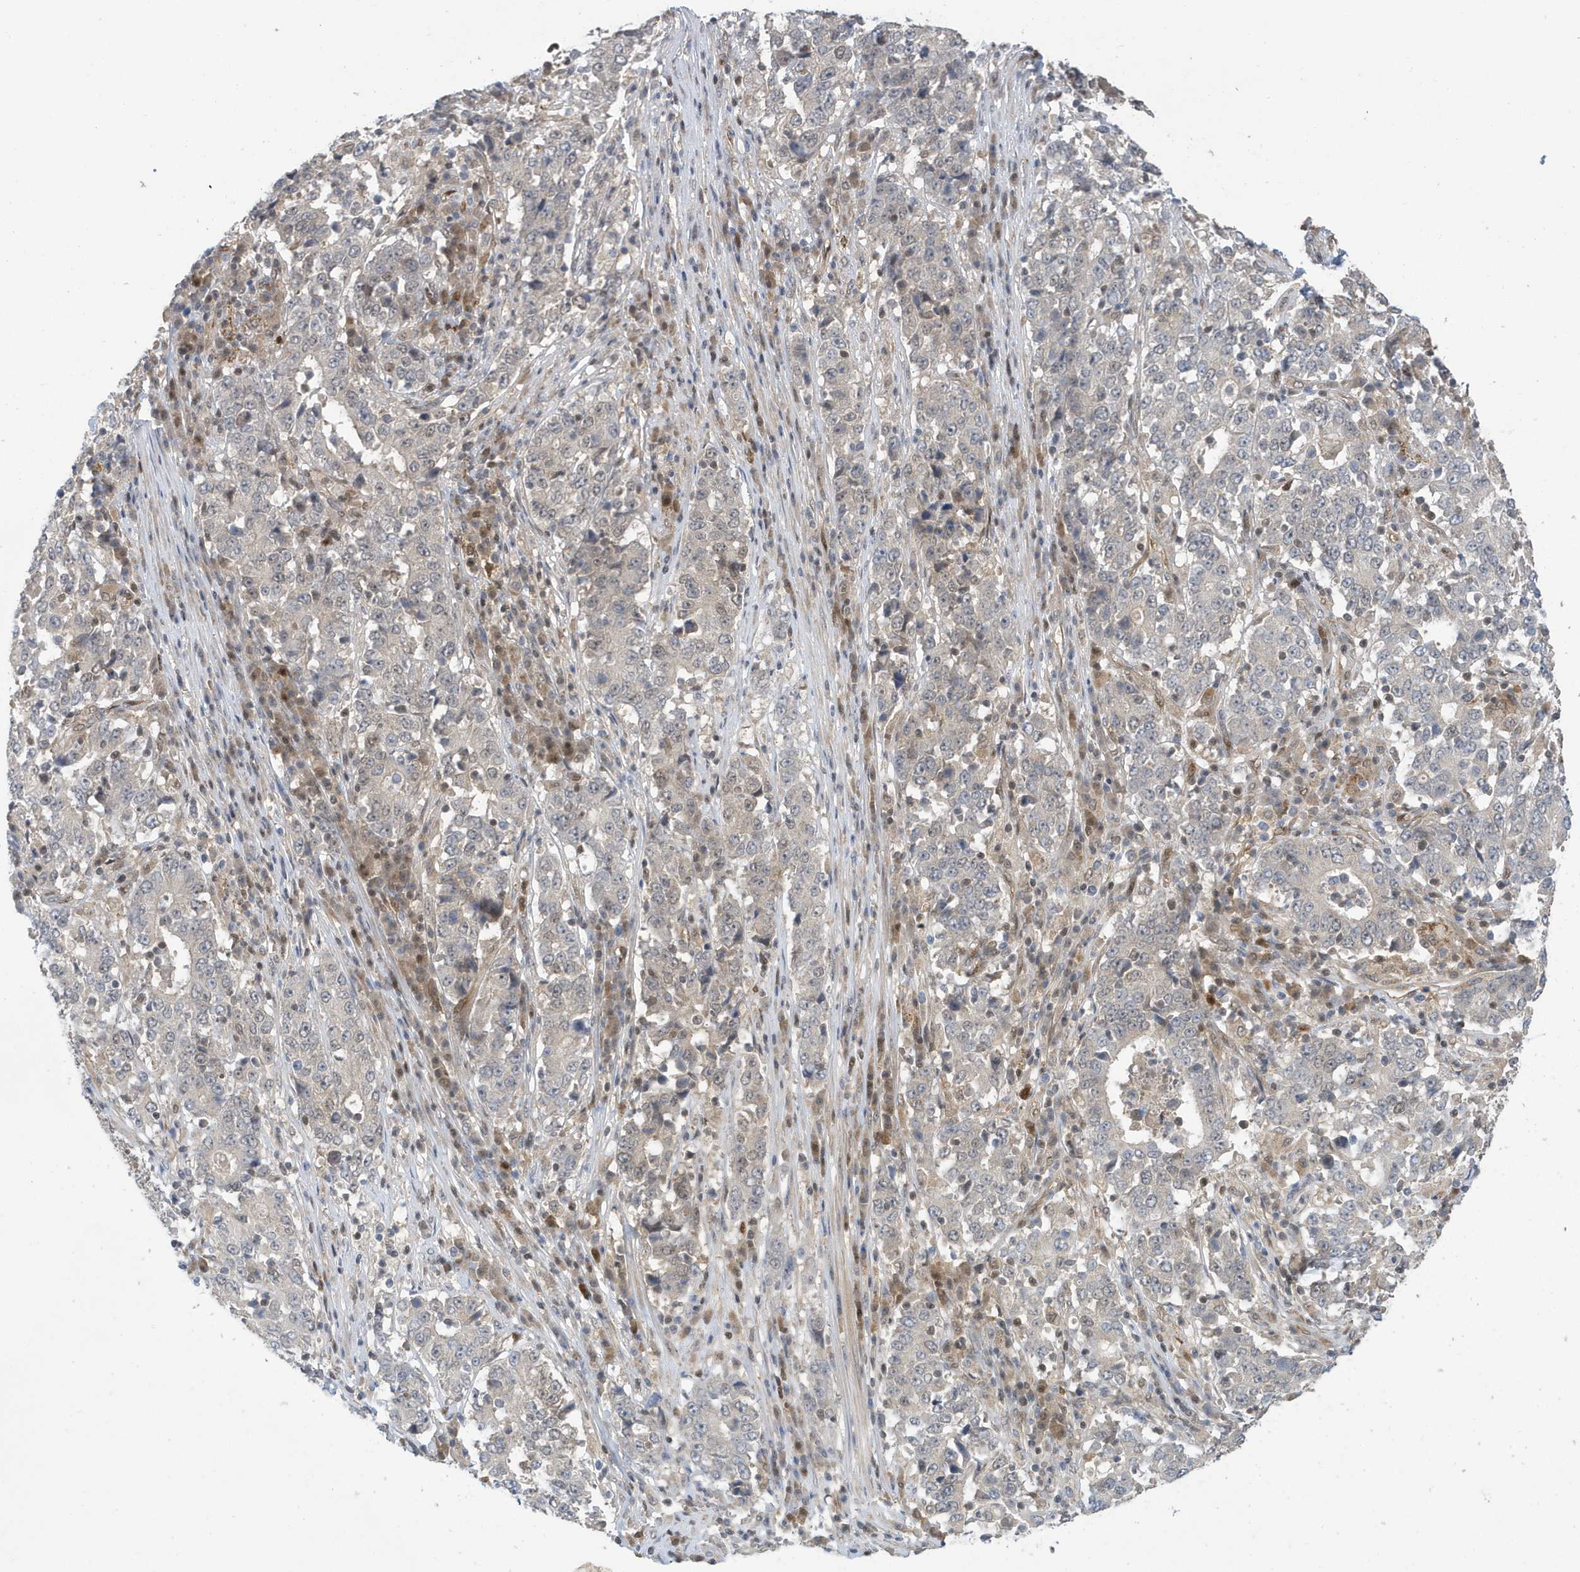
{"staining": {"intensity": "negative", "quantity": "none", "location": "none"}, "tissue": "stomach cancer", "cell_type": "Tumor cells", "image_type": "cancer", "snomed": [{"axis": "morphology", "description": "Adenocarcinoma, NOS"}, {"axis": "topography", "description": "Stomach"}], "caption": "The histopathology image reveals no staining of tumor cells in stomach cancer.", "gene": "NCOA7", "patient": {"sex": "male", "age": 59}}